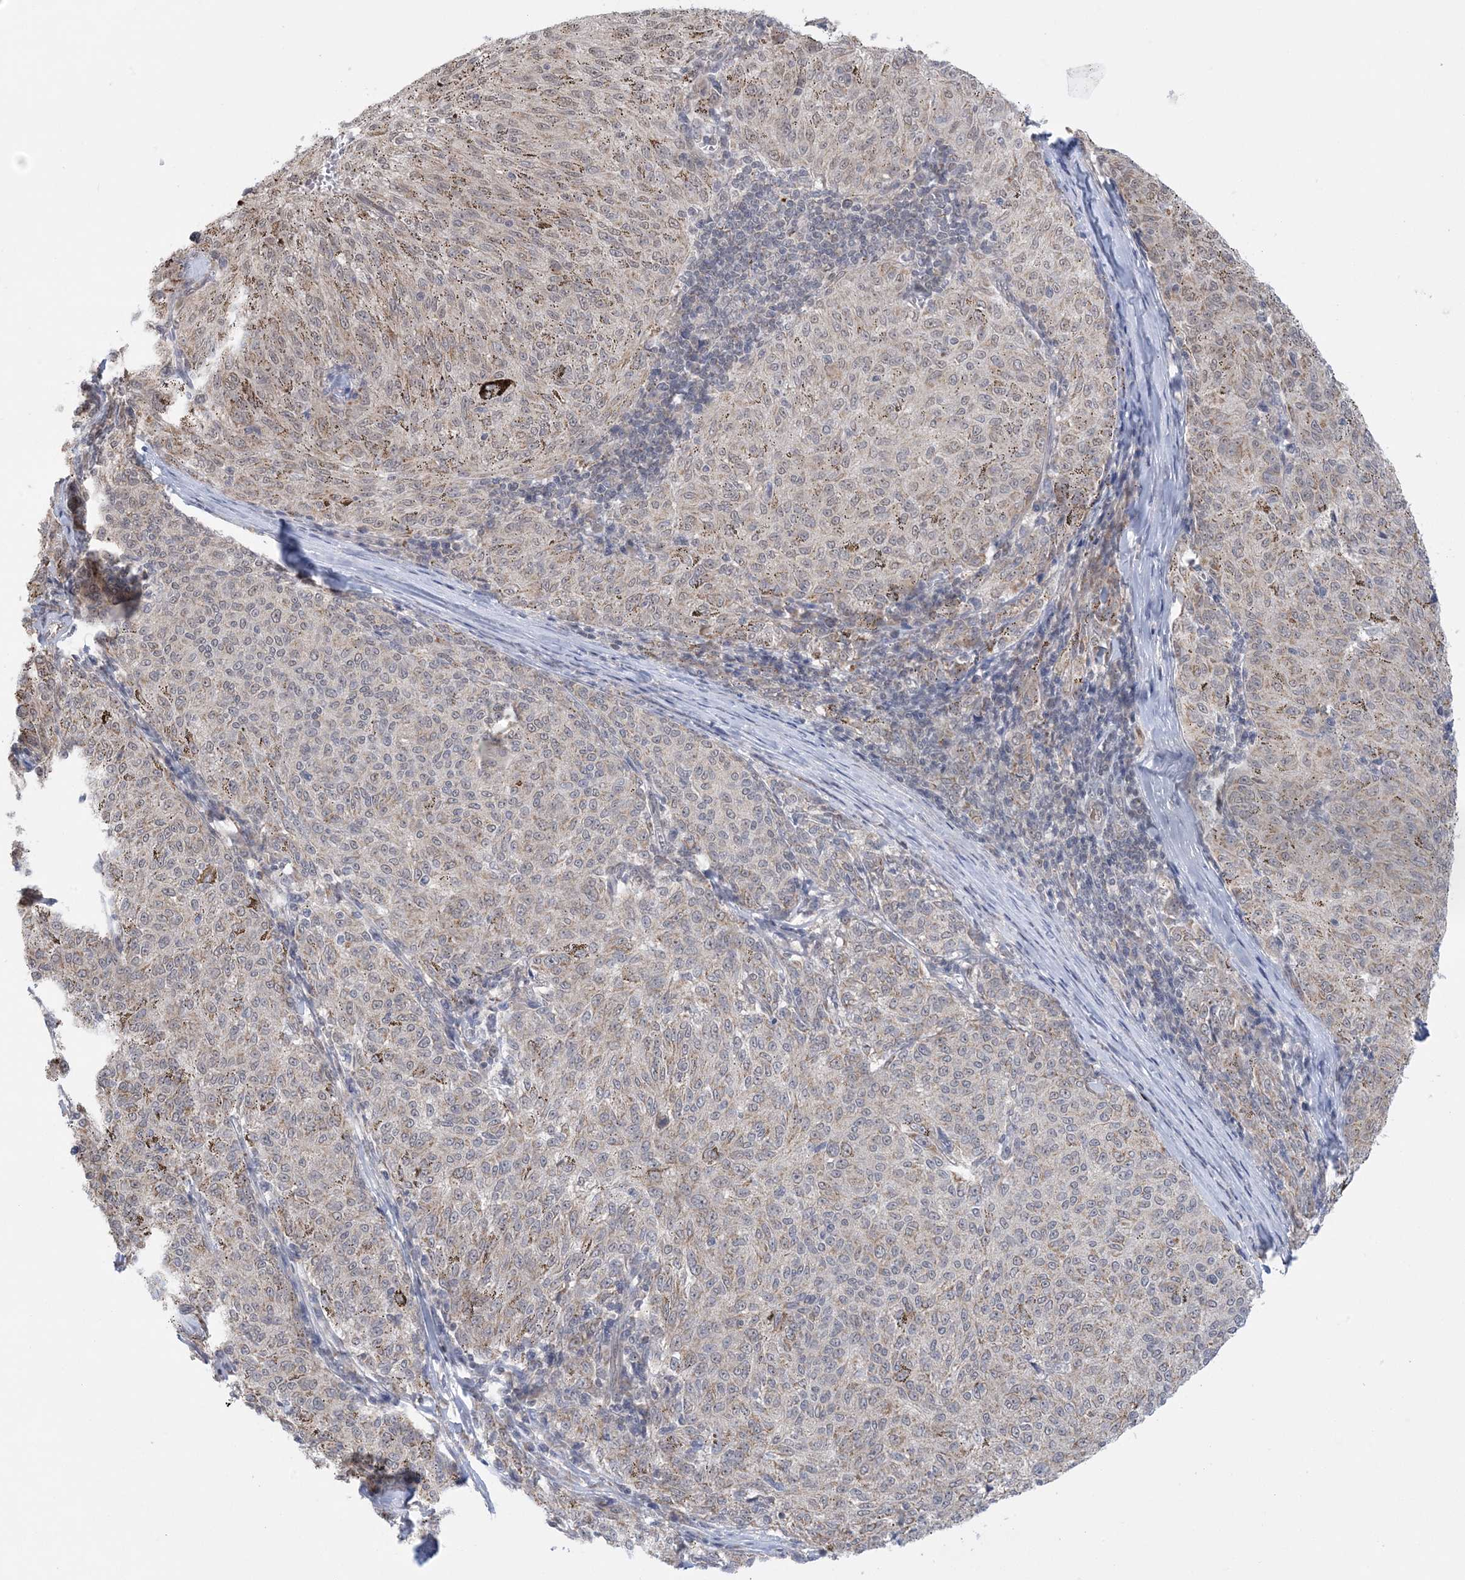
{"staining": {"intensity": "moderate", "quantity": "<25%", "location": "cytoplasmic/membranous,nuclear"}, "tissue": "melanoma", "cell_type": "Tumor cells", "image_type": "cancer", "snomed": [{"axis": "morphology", "description": "Malignant melanoma, NOS"}, {"axis": "topography", "description": "Skin"}], "caption": "Malignant melanoma was stained to show a protein in brown. There is low levels of moderate cytoplasmic/membranous and nuclear positivity in about <25% of tumor cells. The staining is performed using DAB brown chromogen to label protein expression. The nuclei are counter-stained blue using hematoxylin.", "gene": "TRMT10C", "patient": {"sex": "female", "age": 72}}